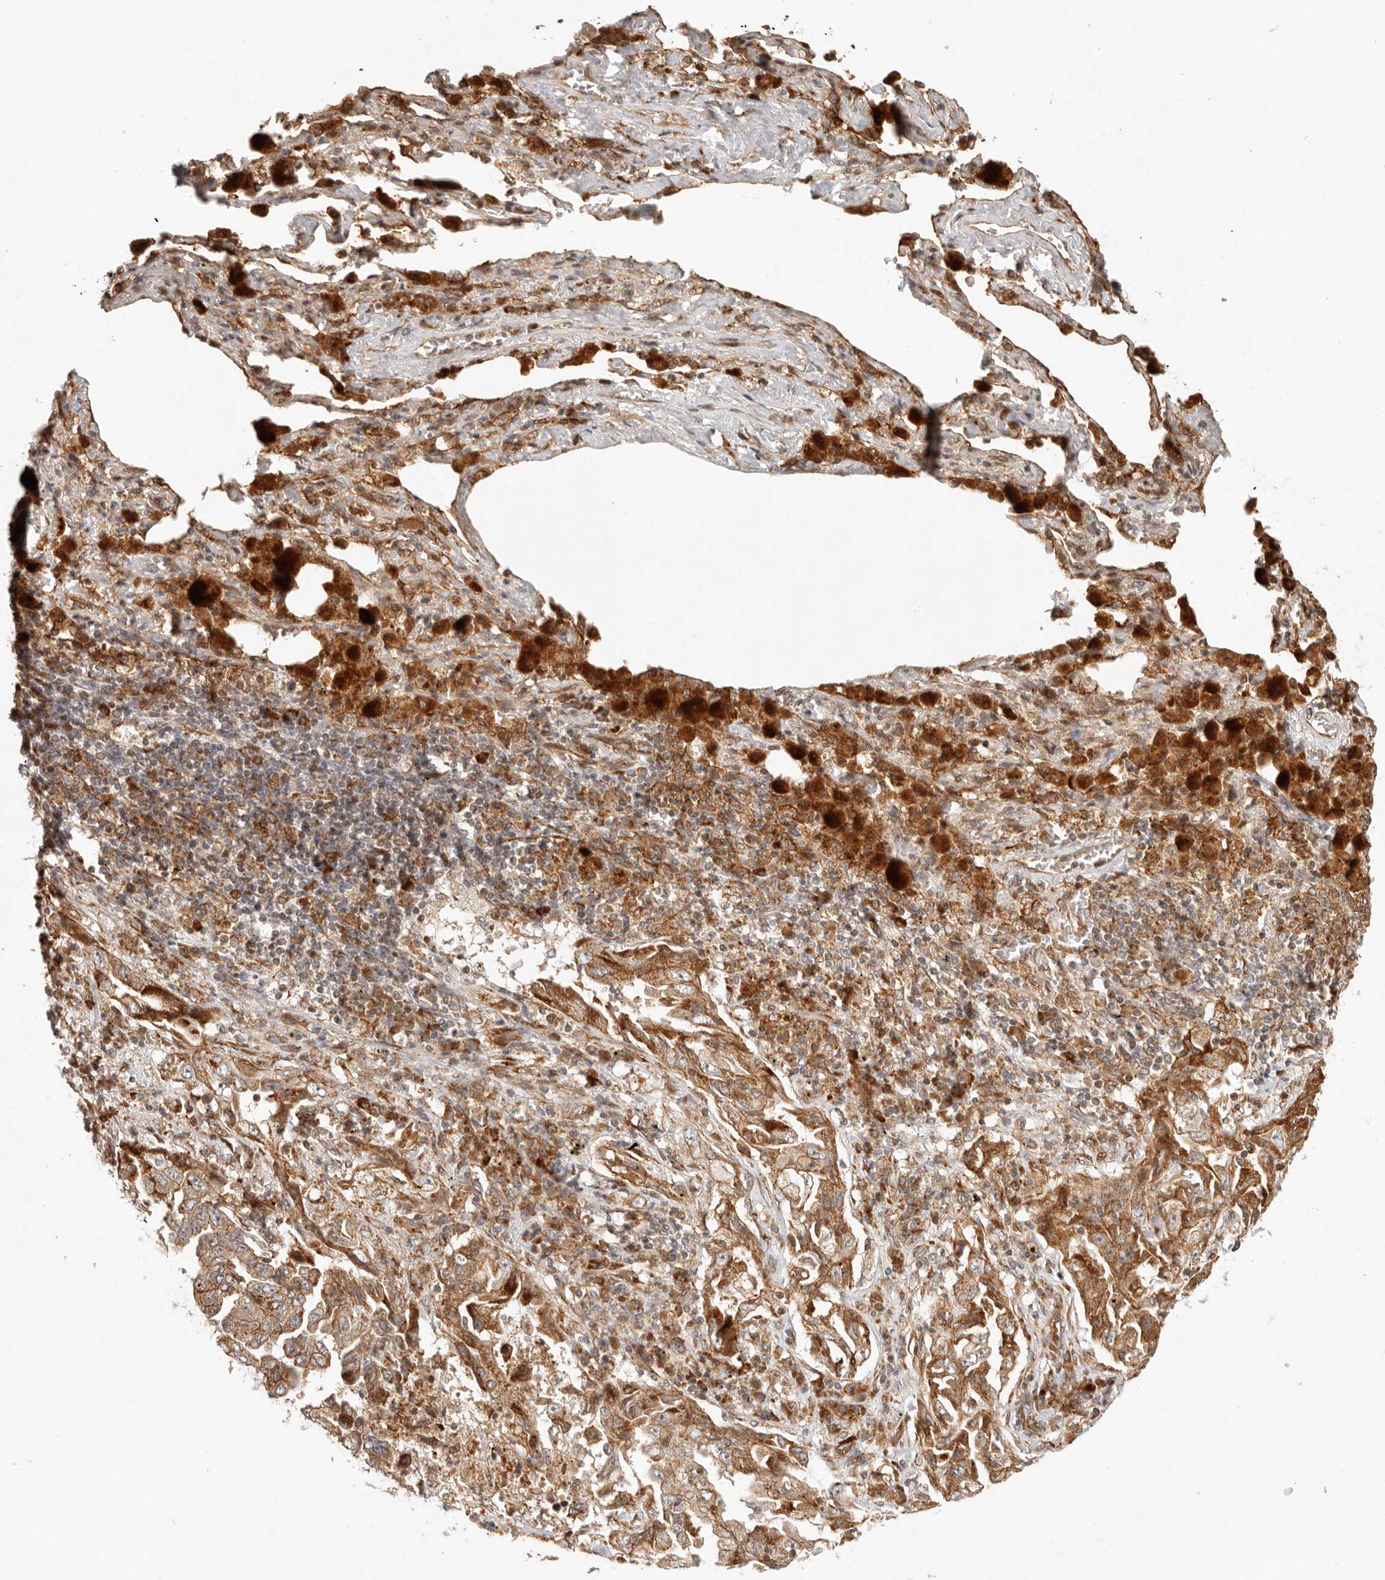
{"staining": {"intensity": "moderate", "quantity": ">75%", "location": "cytoplasmic/membranous"}, "tissue": "lung cancer", "cell_type": "Tumor cells", "image_type": "cancer", "snomed": [{"axis": "morphology", "description": "Adenocarcinoma, NOS"}, {"axis": "topography", "description": "Lung"}], "caption": "Protein expression analysis of adenocarcinoma (lung) demonstrates moderate cytoplasmic/membranous positivity in about >75% of tumor cells.", "gene": "KLHL38", "patient": {"sex": "female", "age": 51}}